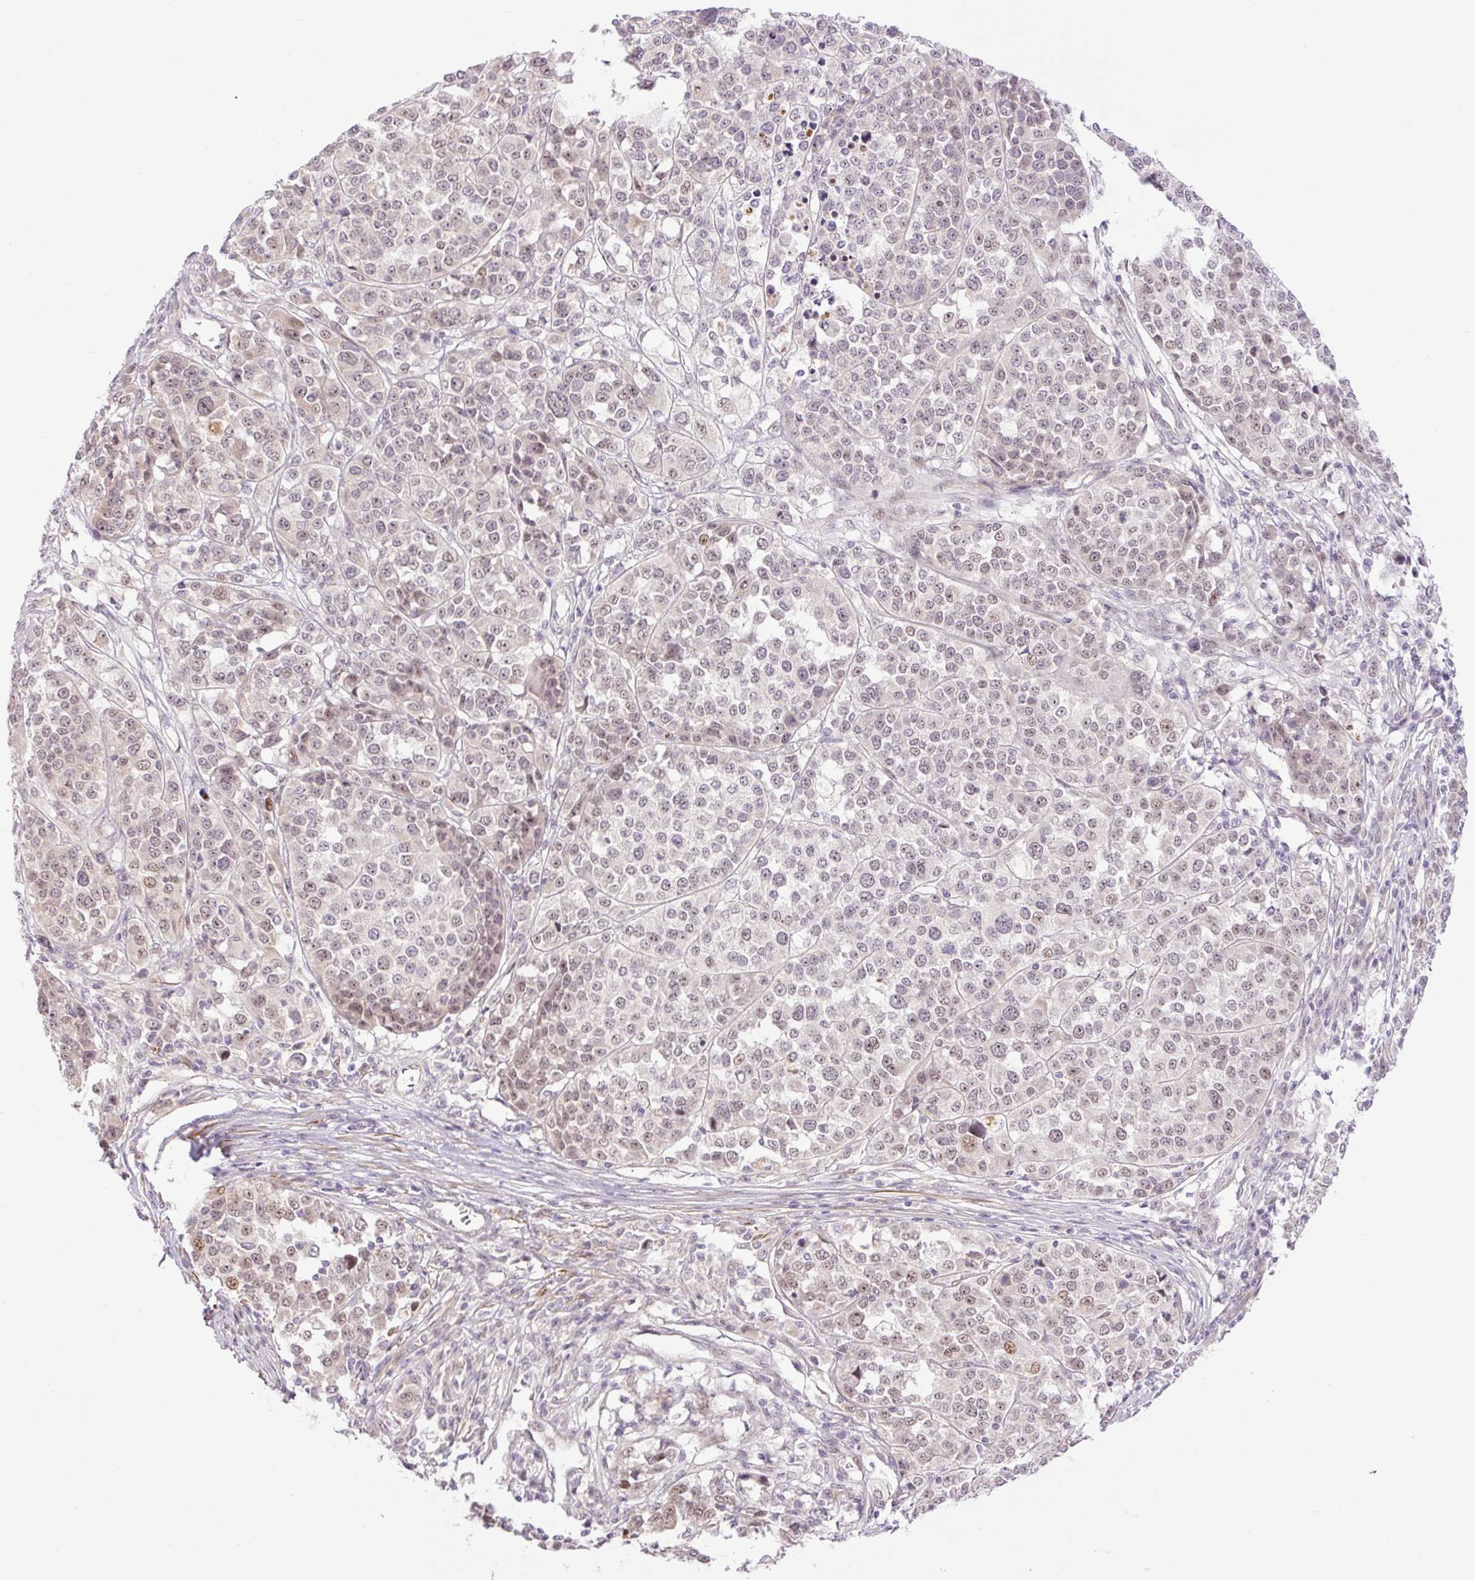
{"staining": {"intensity": "moderate", "quantity": "<25%", "location": "nuclear"}, "tissue": "melanoma", "cell_type": "Tumor cells", "image_type": "cancer", "snomed": [{"axis": "morphology", "description": "Malignant melanoma, Metastatic site"}, {"axis": "topography", "description": "Lymph node"}], "caption": "Protein expression analysis of melanoma exhibits moderate nuclear staining in approximately <25% of tumor cells. (Stains: DAB (3,3'-diaminobenzidine) in brown, nuclei in blue, Microscopy: brightfield microscopy at high magnification).", "gene": "ICE1", "patient": {"sex": "male", "age": 44}}